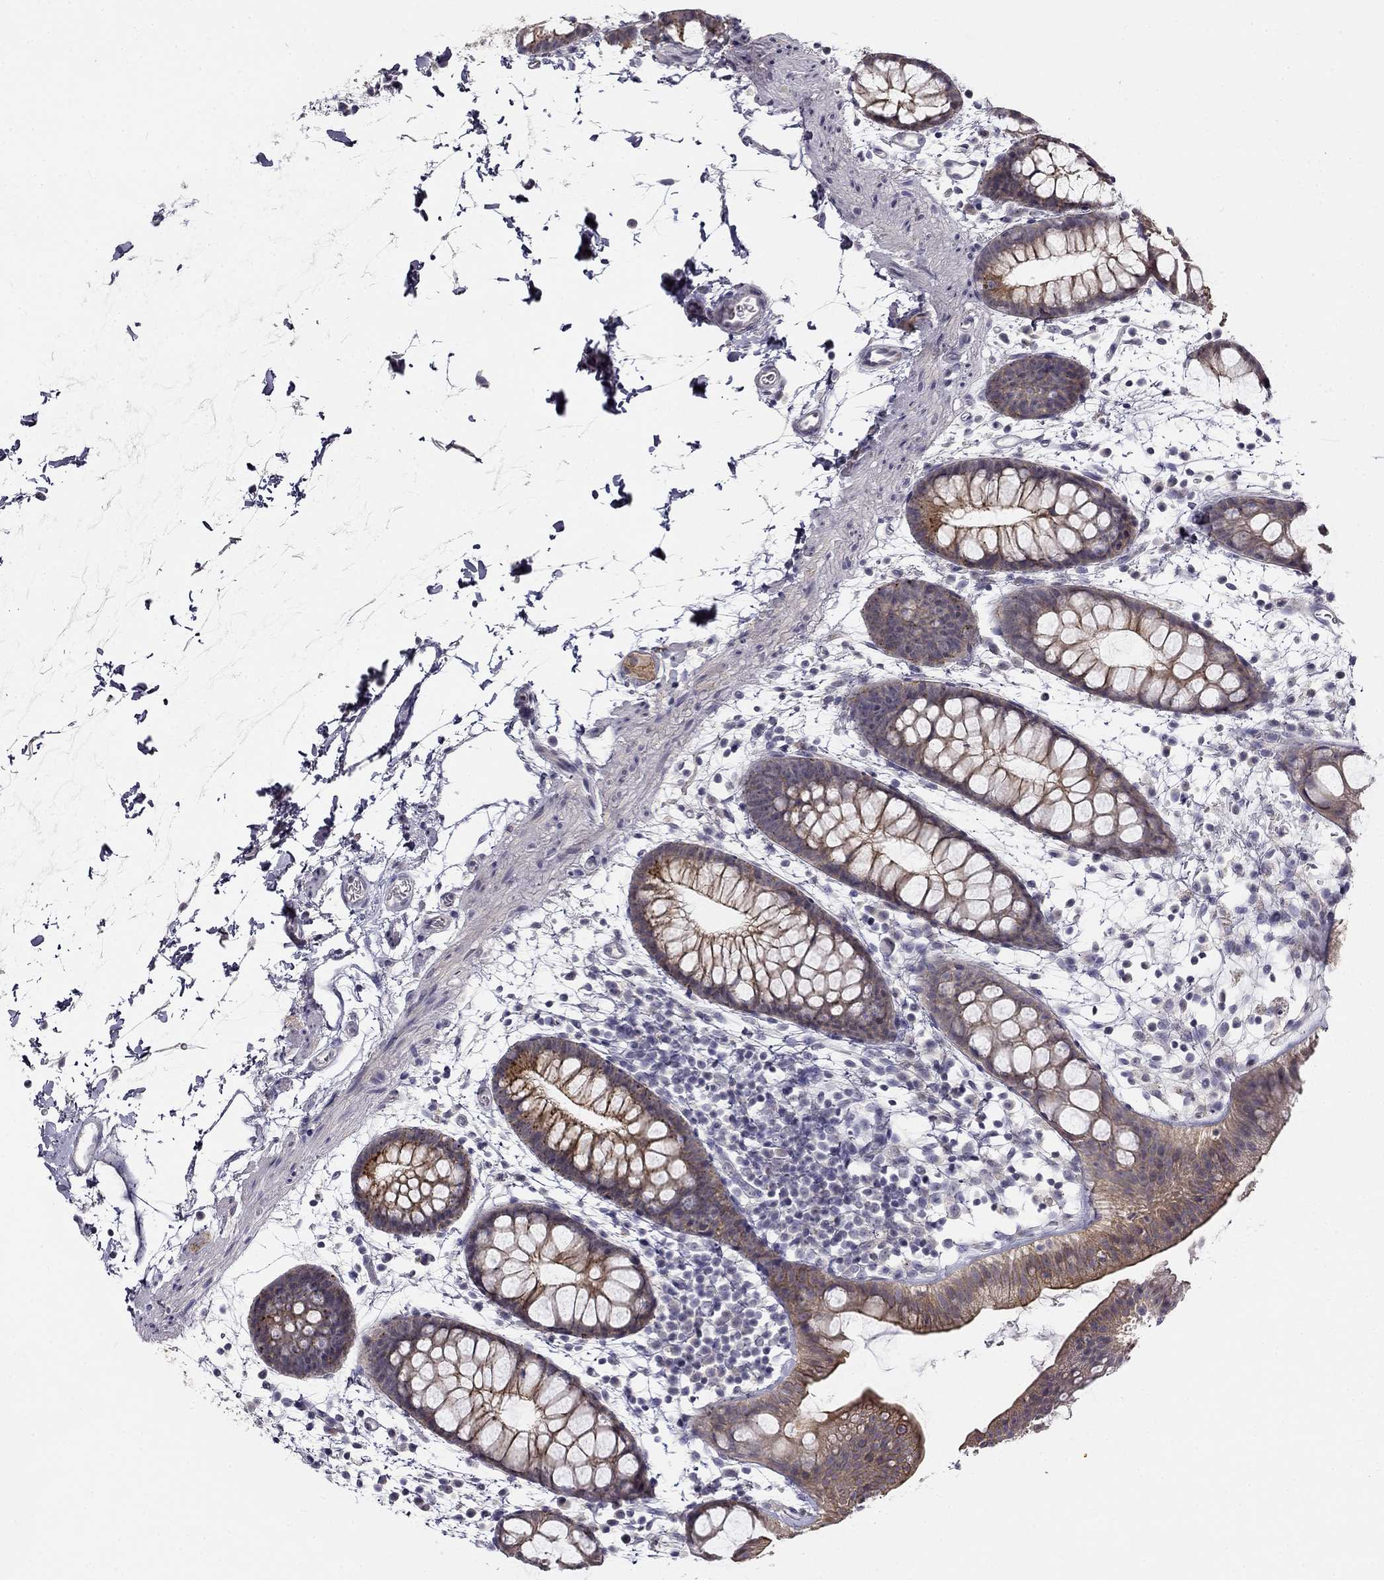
{"staining": {"intensity": "strong", "quantity": "25%-75%", "location": "cytoplasmic/membranous"}, "tissue": "rectum", "cell_type": "Glandular cells", "image_type": "normal", "snomed": [{"axis": "morphology", "description": "Normal tissue, NOS"}, {"axis": "topography", "description": "Rectum"}], "caption": "Strong cytoplasmic/membranous staining is appreciated in approximately 25%-75% of glandular cells in unremarkable rectum. The staining was performed using DAB, with brown indicating positive protein expression. Nuclei are stained blue with hematoxylin.", "gene": "CNR1", "patient": {"sex": "male", "age": 57}}